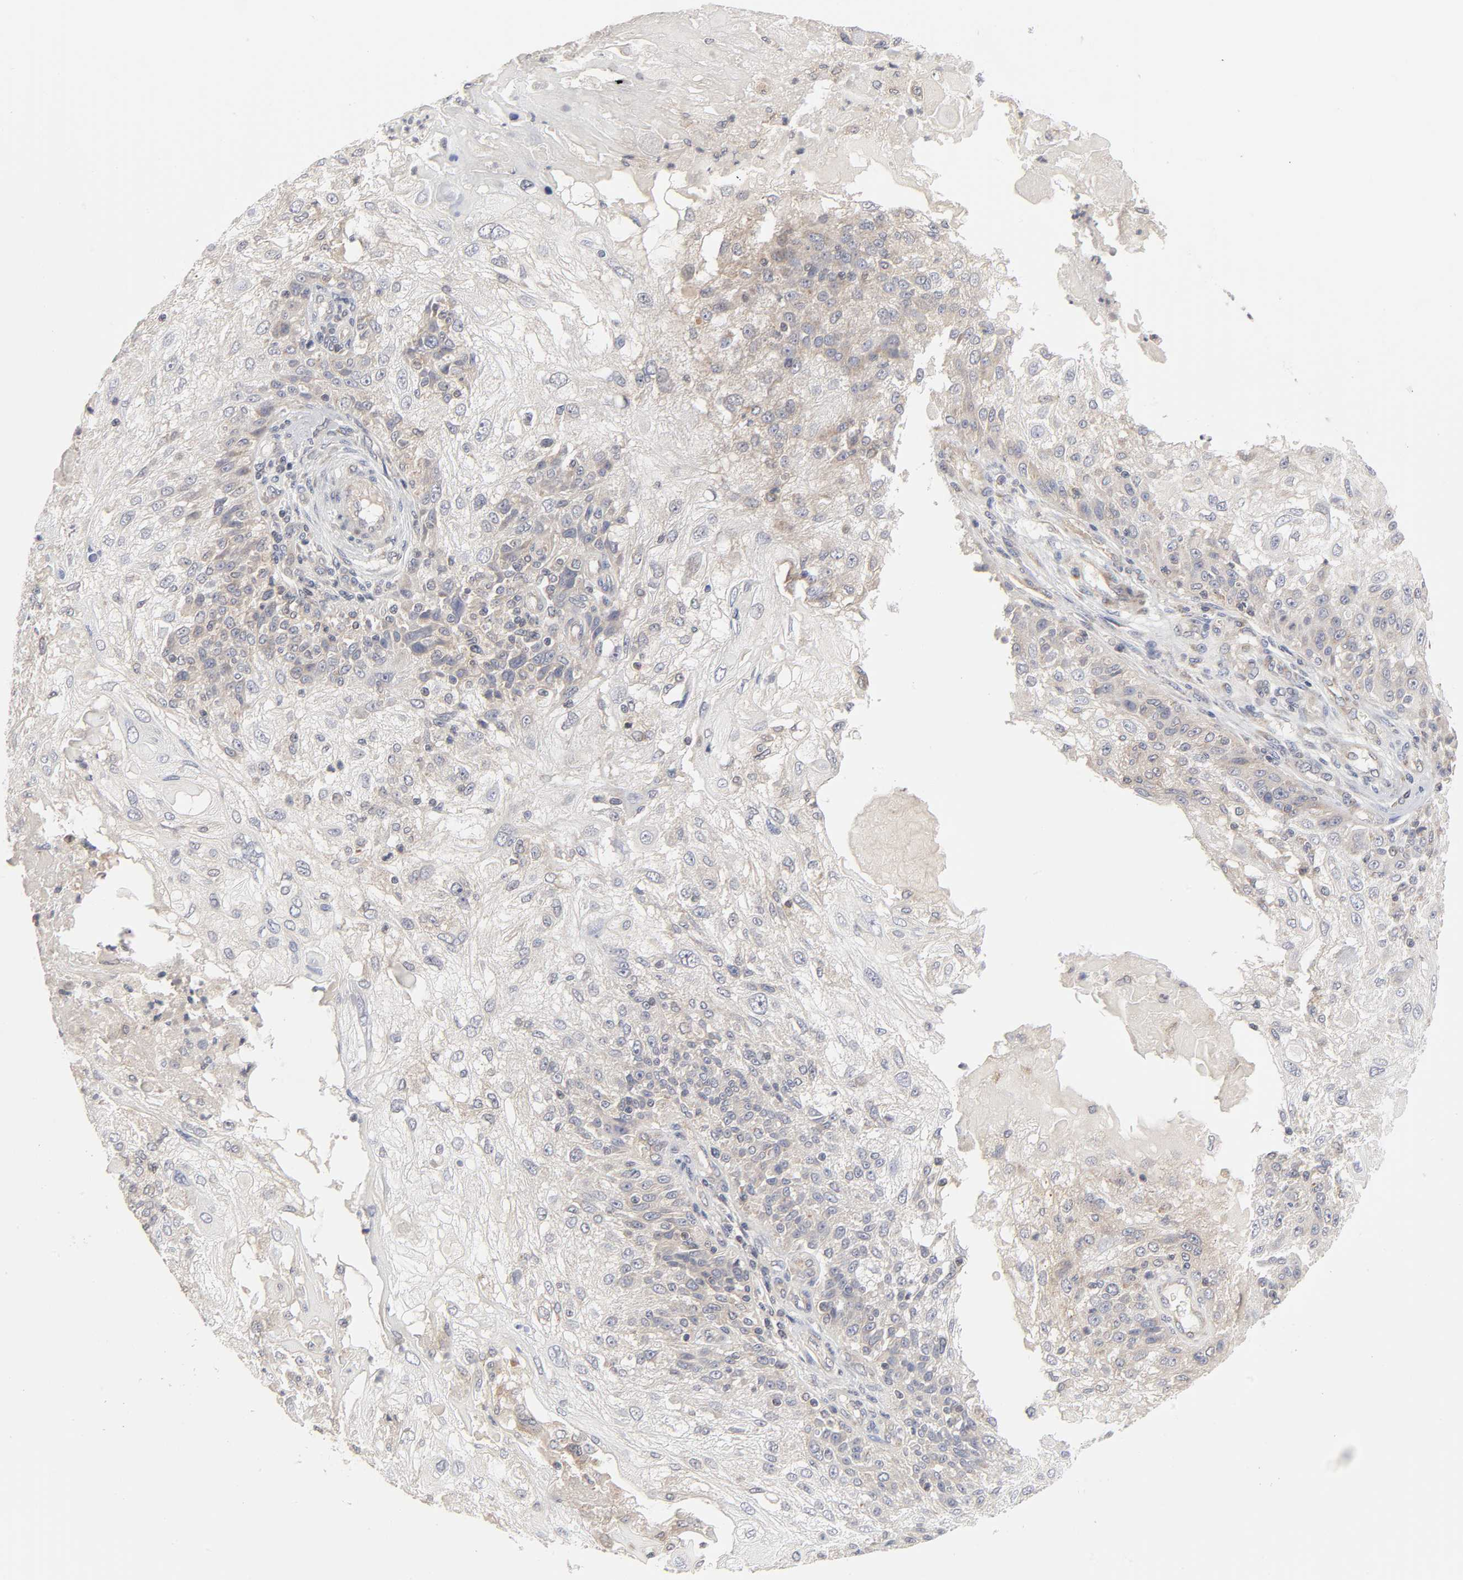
{"staining": {"intensity": "weak", "quantity": "25%-75%", "location": "cytoplasmic/membranous"}, "tissue": "skin cancer", "cell_type": "Tumor cells", "image_type": "cancer", "snomed": [{"axis": "morphology", "description": "Normal tissue, NOS"}, {"axis": "morphology", "description": "Squamous cell carcinoma, NOS"}, {"axis": "topography", "description": "Skin"}], "caption": "Protein expression analysis of human skin cancer reveals weak cytoplasmic/membranous expression in about 25%-75% of tumor cells. (brown staining indicates protein expression, while blue staining denotes nuclei).", "gene": "IL4R", "patient": {"sex": "female", "age": 83}}